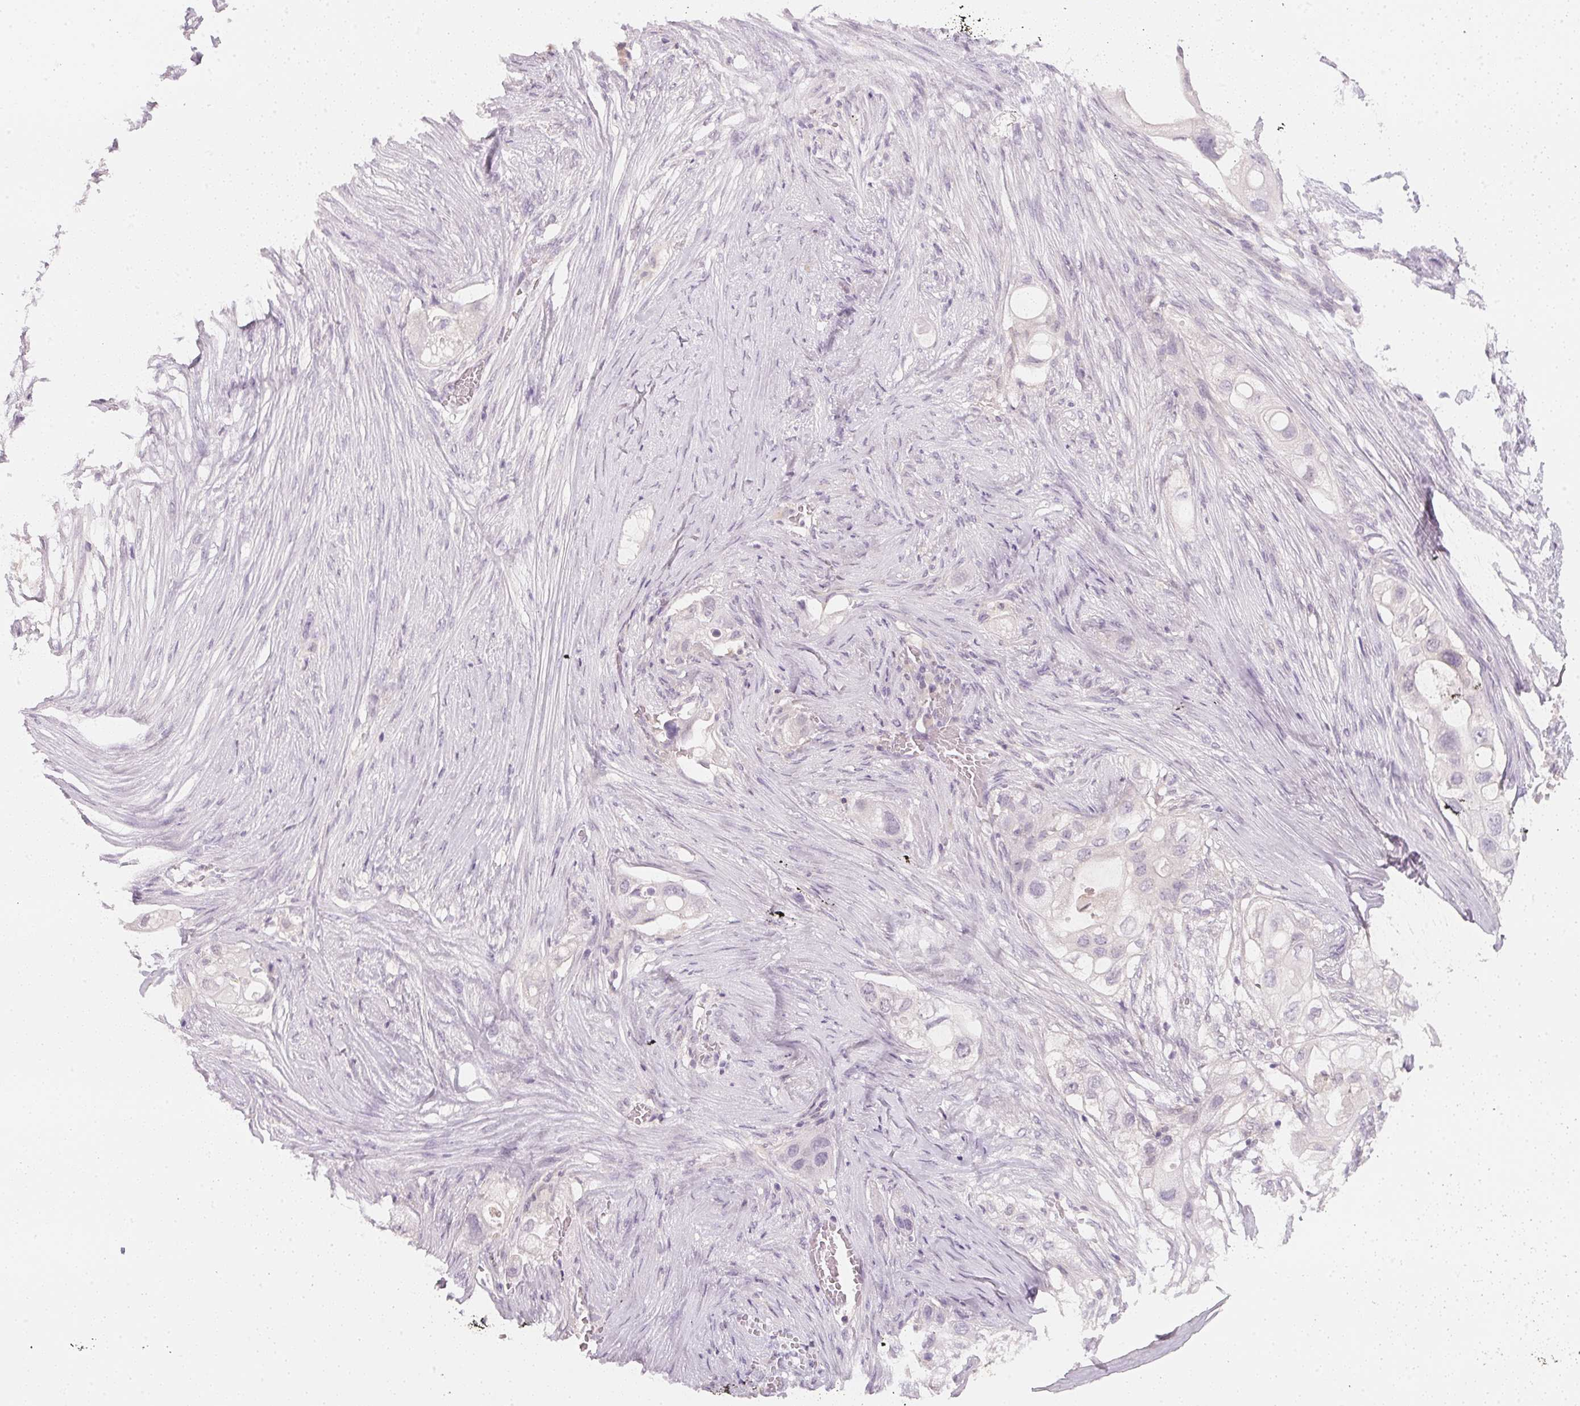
{"staining": {"intensity": "negative", "quantity": "none", "location": "none"}, "tissue": "pancreatic cancer", "cell_type": "Tumor cells", "image_type": "cancer", "snomed": [{"axis": "morphology", "description": "Adenocarcinoma, NOS"}, {"axis": "topography", "description": "Pancreas"}], "caption": "The micrograph shows no staining of tumor cells in pancreatic cancer.", "gene": "CFAP276", "patient": {"sex": "female", "age": 72}}